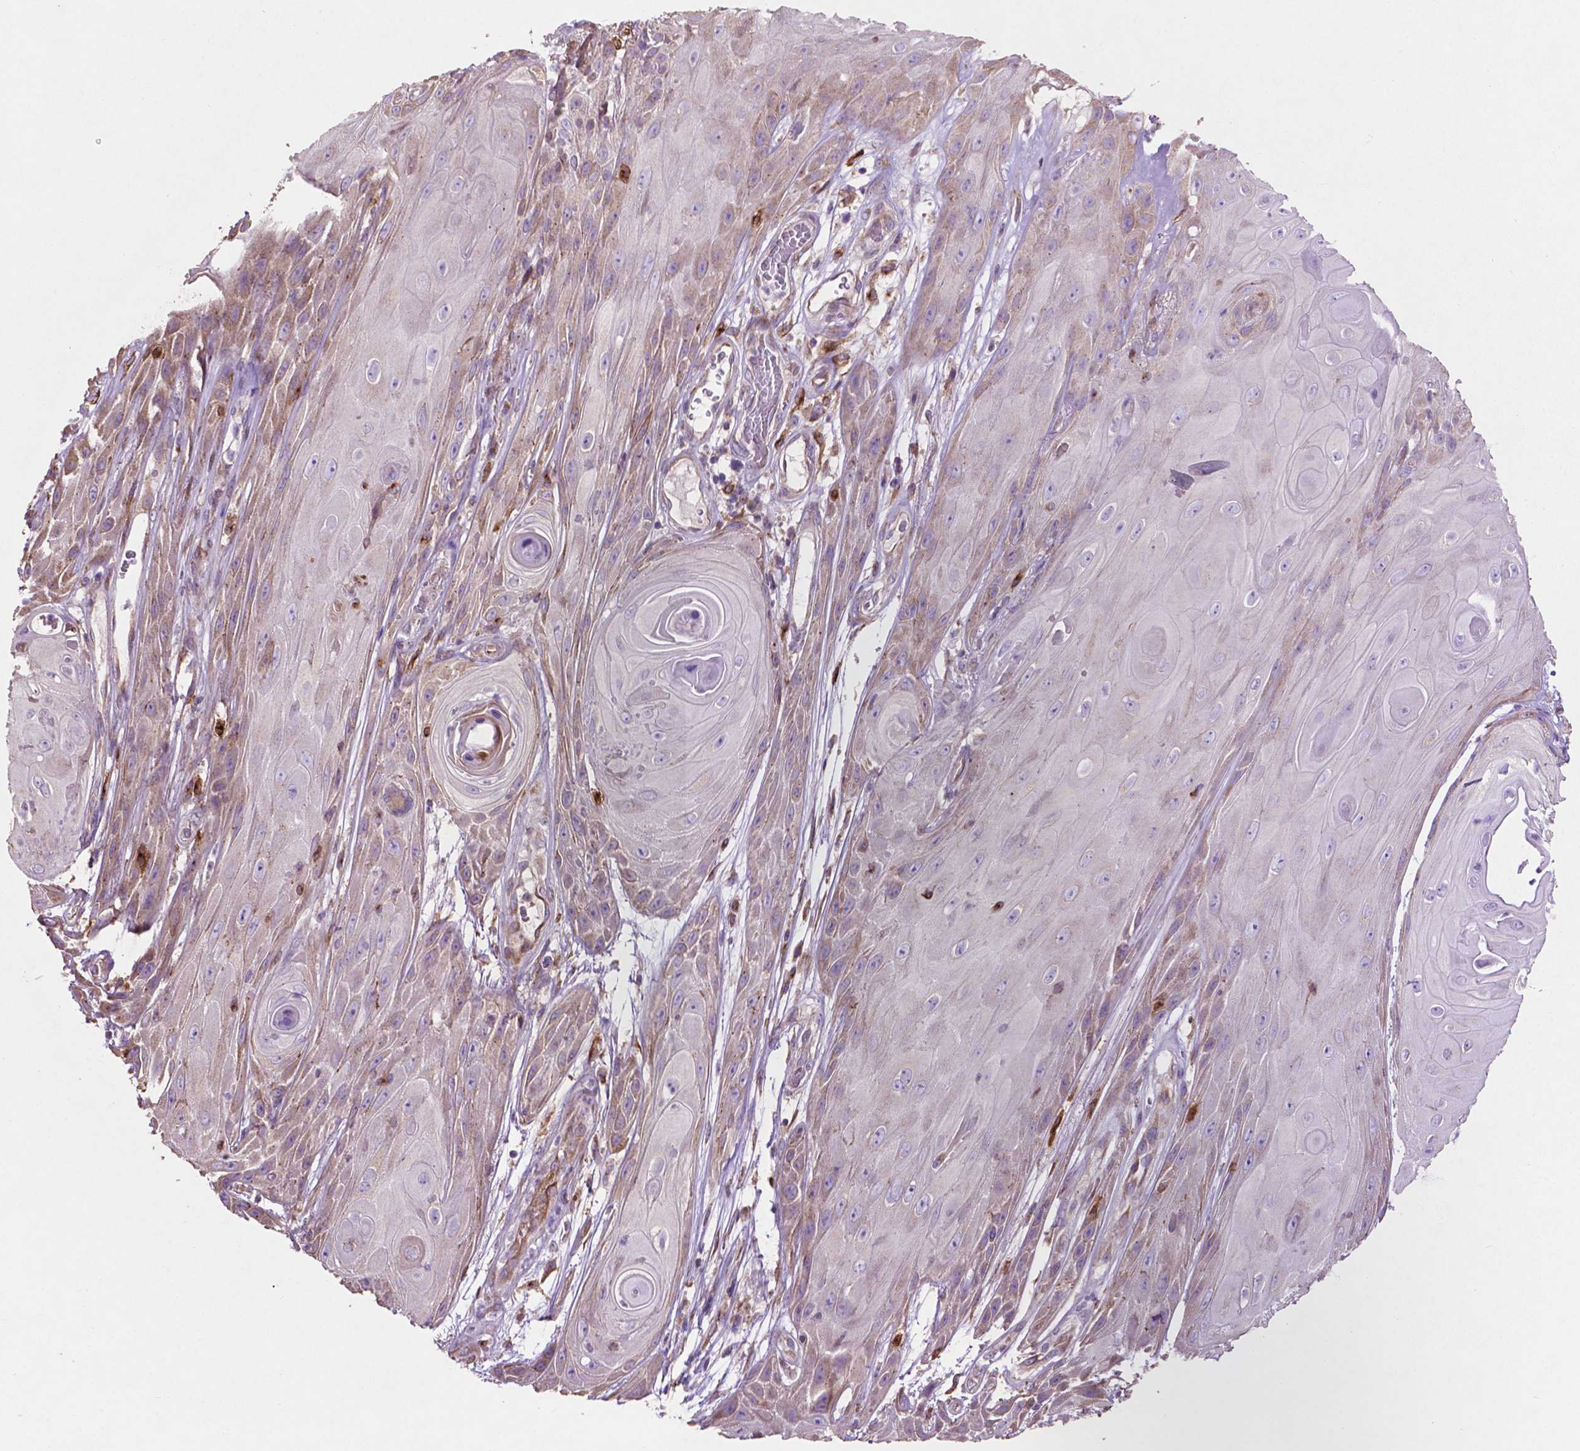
{"staining": {"intensity": "negative", "quantity": "none", "location": "none"}, "tissue": "skin cancer", "cell_type": "Tumor cells", "image_type": "cancer", "snomed": [{"axis": "morphology", "description": "Squamous cell carcinoma, NOS"}, {"axis": "topography", "description": "Skin"}], "caption": "There is no significant positivity in tumor cells of skin squamous cell carcinoma. (Stains: DAB immunohistochemistry with hematoxylin counter stain, Microscopy: brightfield microscopy at high magnification).", "gene": "MBTPS1", "patient": {"sex": "male", "age": 62}}